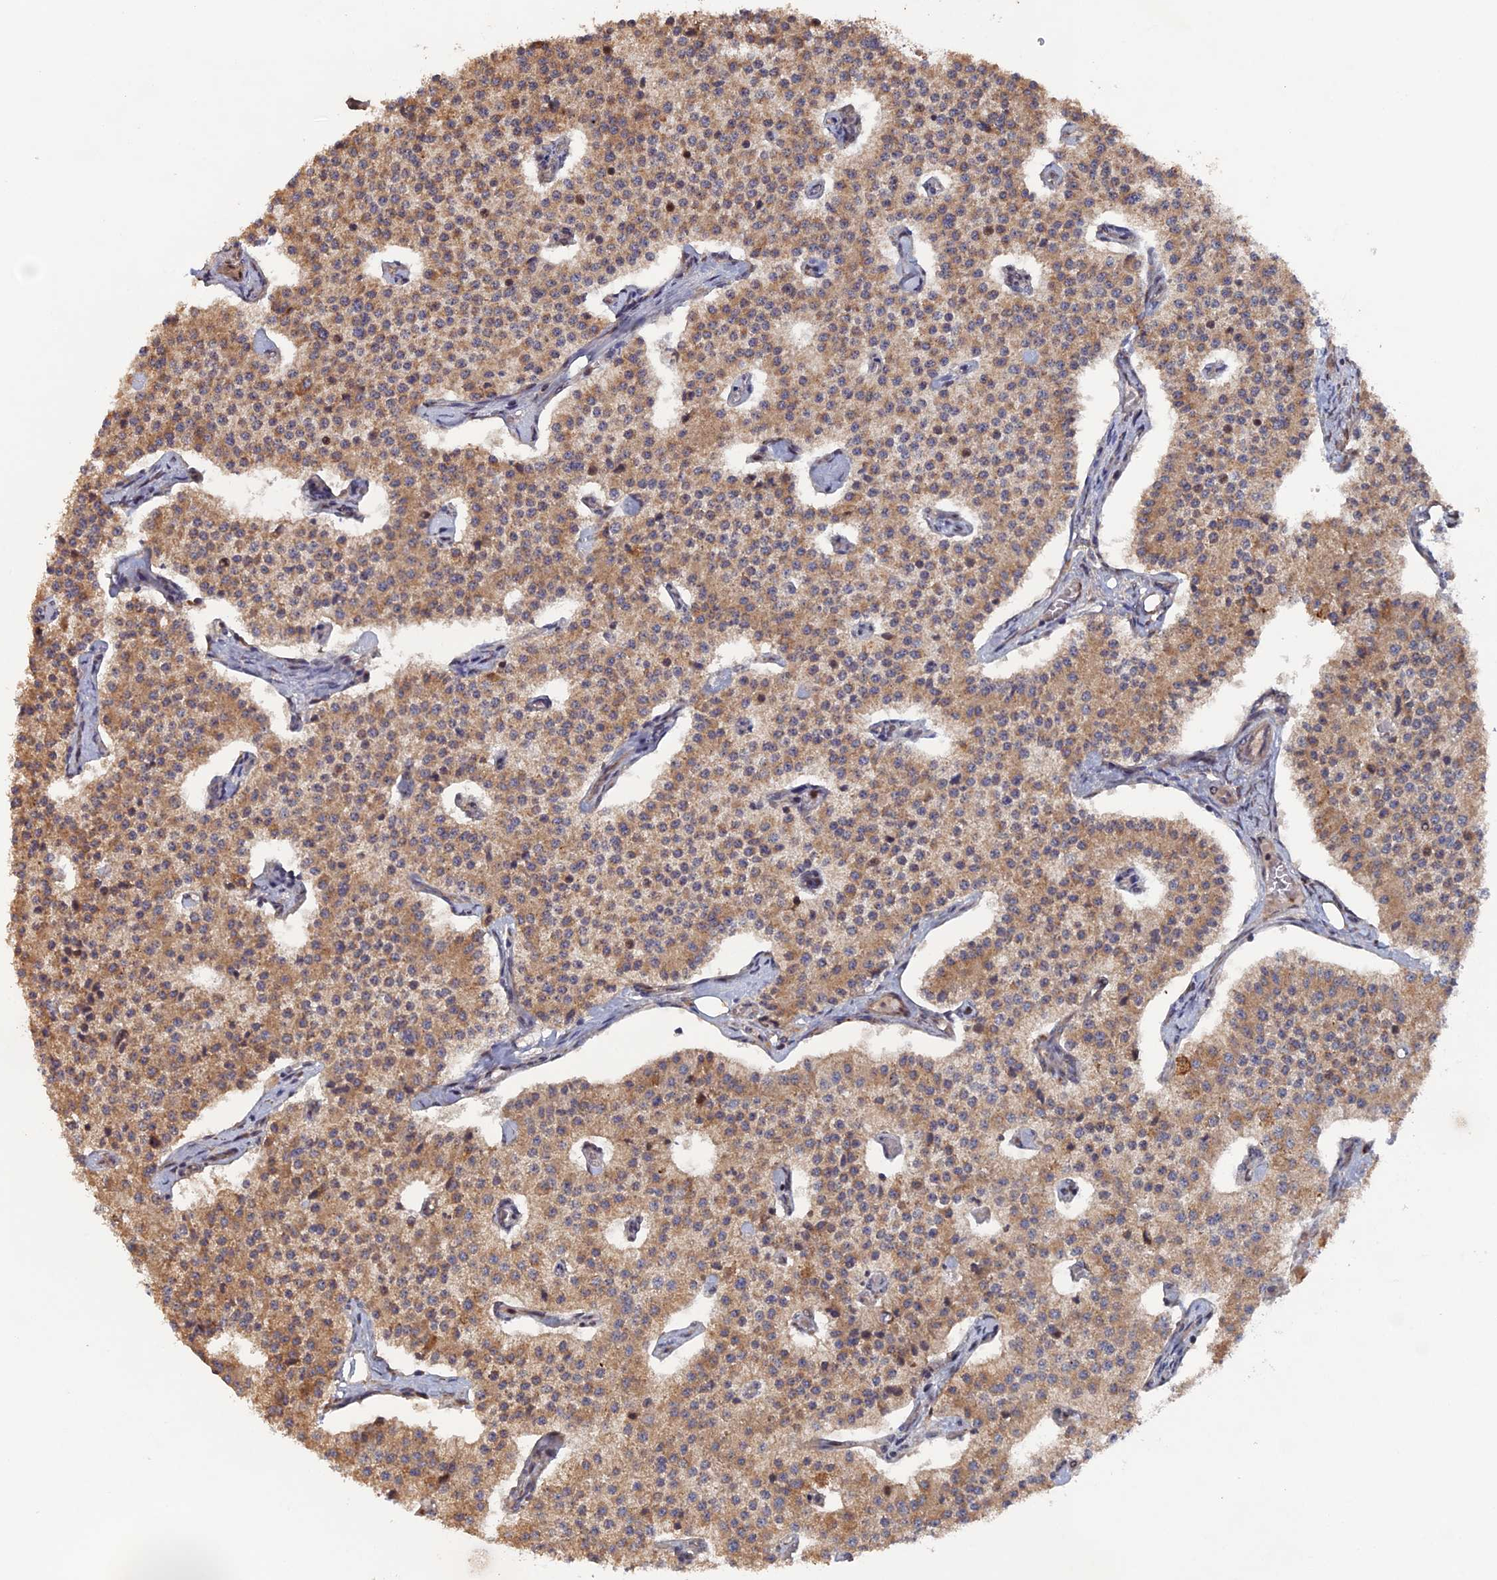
{"staining": {"intensity": "moderate", "quantity": ">75%", "location": "cytoplasmic/membranous"}, "tissue": "carcinoid", "cell_type": "Tumor cells", "image_type": "cancer", "snomed": [{"axis": "morphology", "description": "Carcinoid, malignant, NOS"}, {"axis": "topography", "description": "Colon"}], "caption": "Carcinoid tissue shows moderate cytoplasmic/membranous staining in about >75% of tumor cells The staining was performed using DAB to visualize the protein expression in brown, while the nuclei were stained in blue with hematoxylin (Magnification: 20x).", "gene": "VPS37C", "patient": {"sex": "female", "age": 52}}